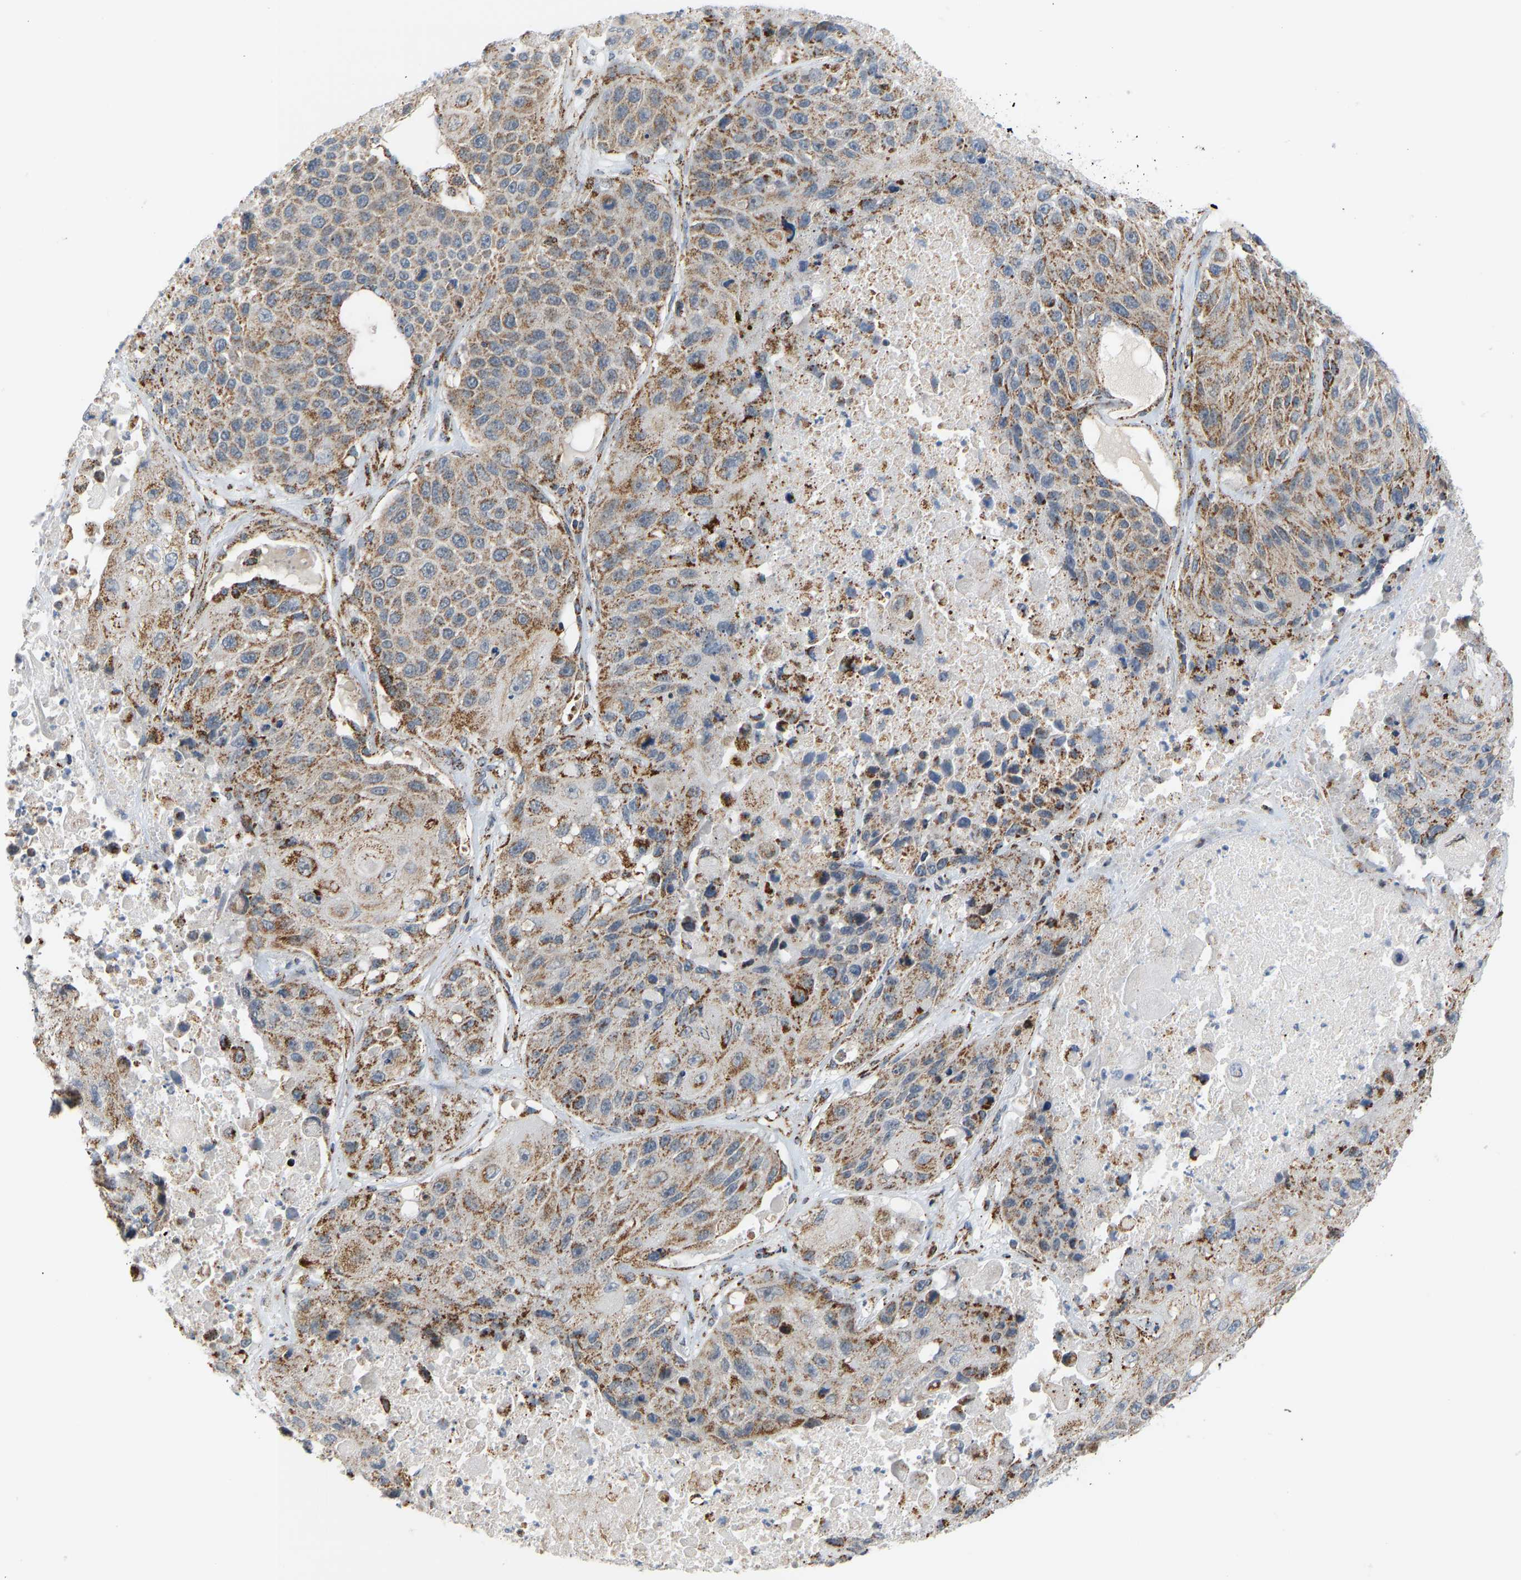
{"staining": {"intensity": "moderate", "quantity": ">75%", "location": "cytoplasmic/membranous"}, "tissue": "lung cancer", "cell_type": "Tumor cells", "image_type": "cancer", "snomed": [{"axis": "morphology", "description": "Squamous cell carcinoma, NOS"}, {"axis": "topography", "description": "Lung"}], "caption": "Lung squamous cell carcinoma stained with a protein marker demonstrates moderate staining in tumor cells.", "gene": "GPSM2", "patient": {"sex": "male", "age": 61}}